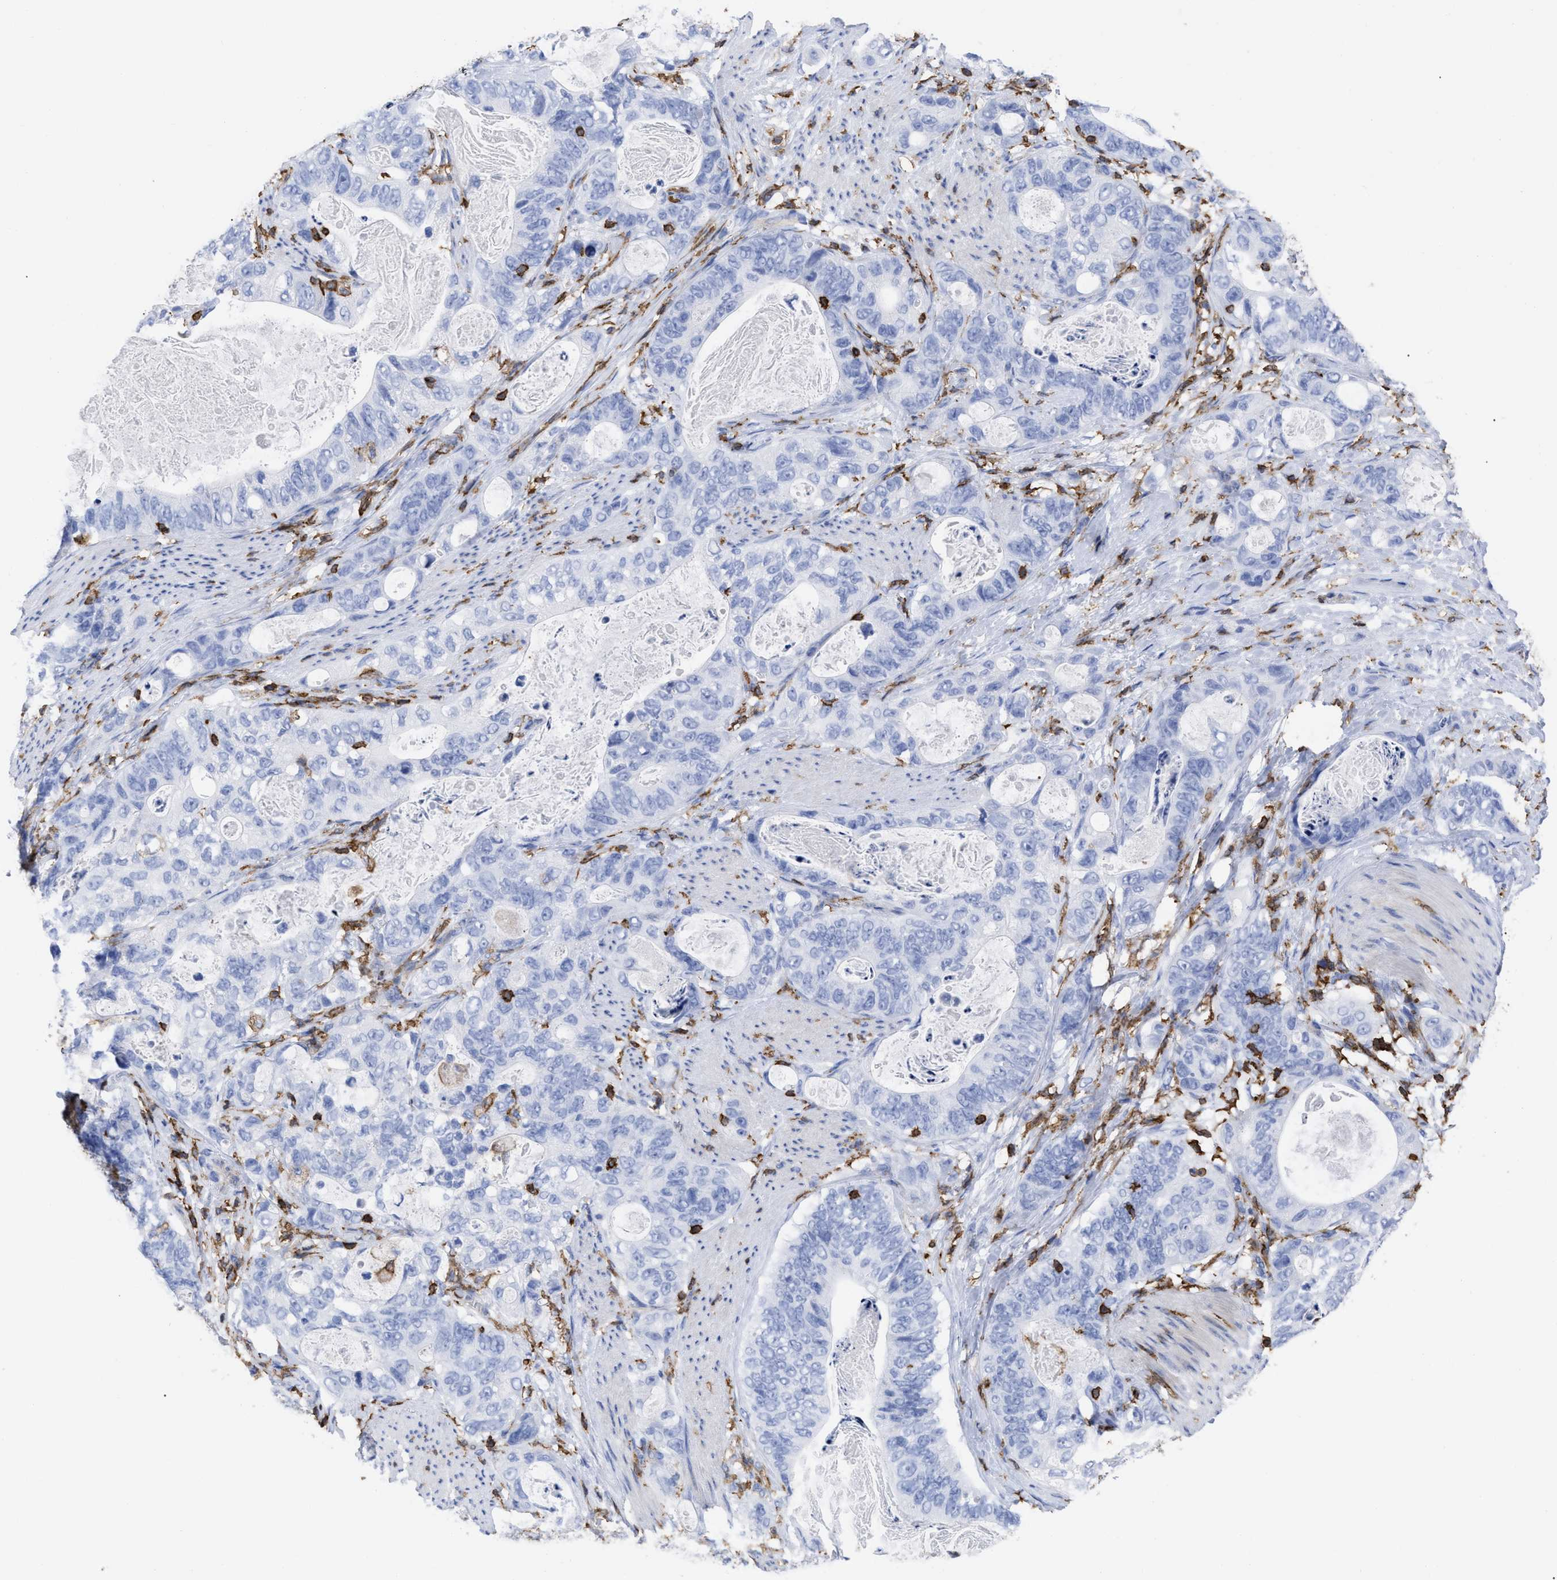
{"staining": {"intensity": "negative", "quantity": "none", "location": "none"}, "tissue": "stomach cancer", "cell_type": "Tumor cells", "image_type": "cancer", "snomed": [{"axis": "morphology", "description": "Normal tissue, NOS"}, {"axis": "morphology", "description": "Adenocarcinoma, NOS"}, {"axis": "topography", "description": "Stomach"}], "caption": "IHC of human stomach cancer demonstrates no expression in tumor cells.", "gene": "HCLS1", "patient": {"sex": "female", "age": 89}}